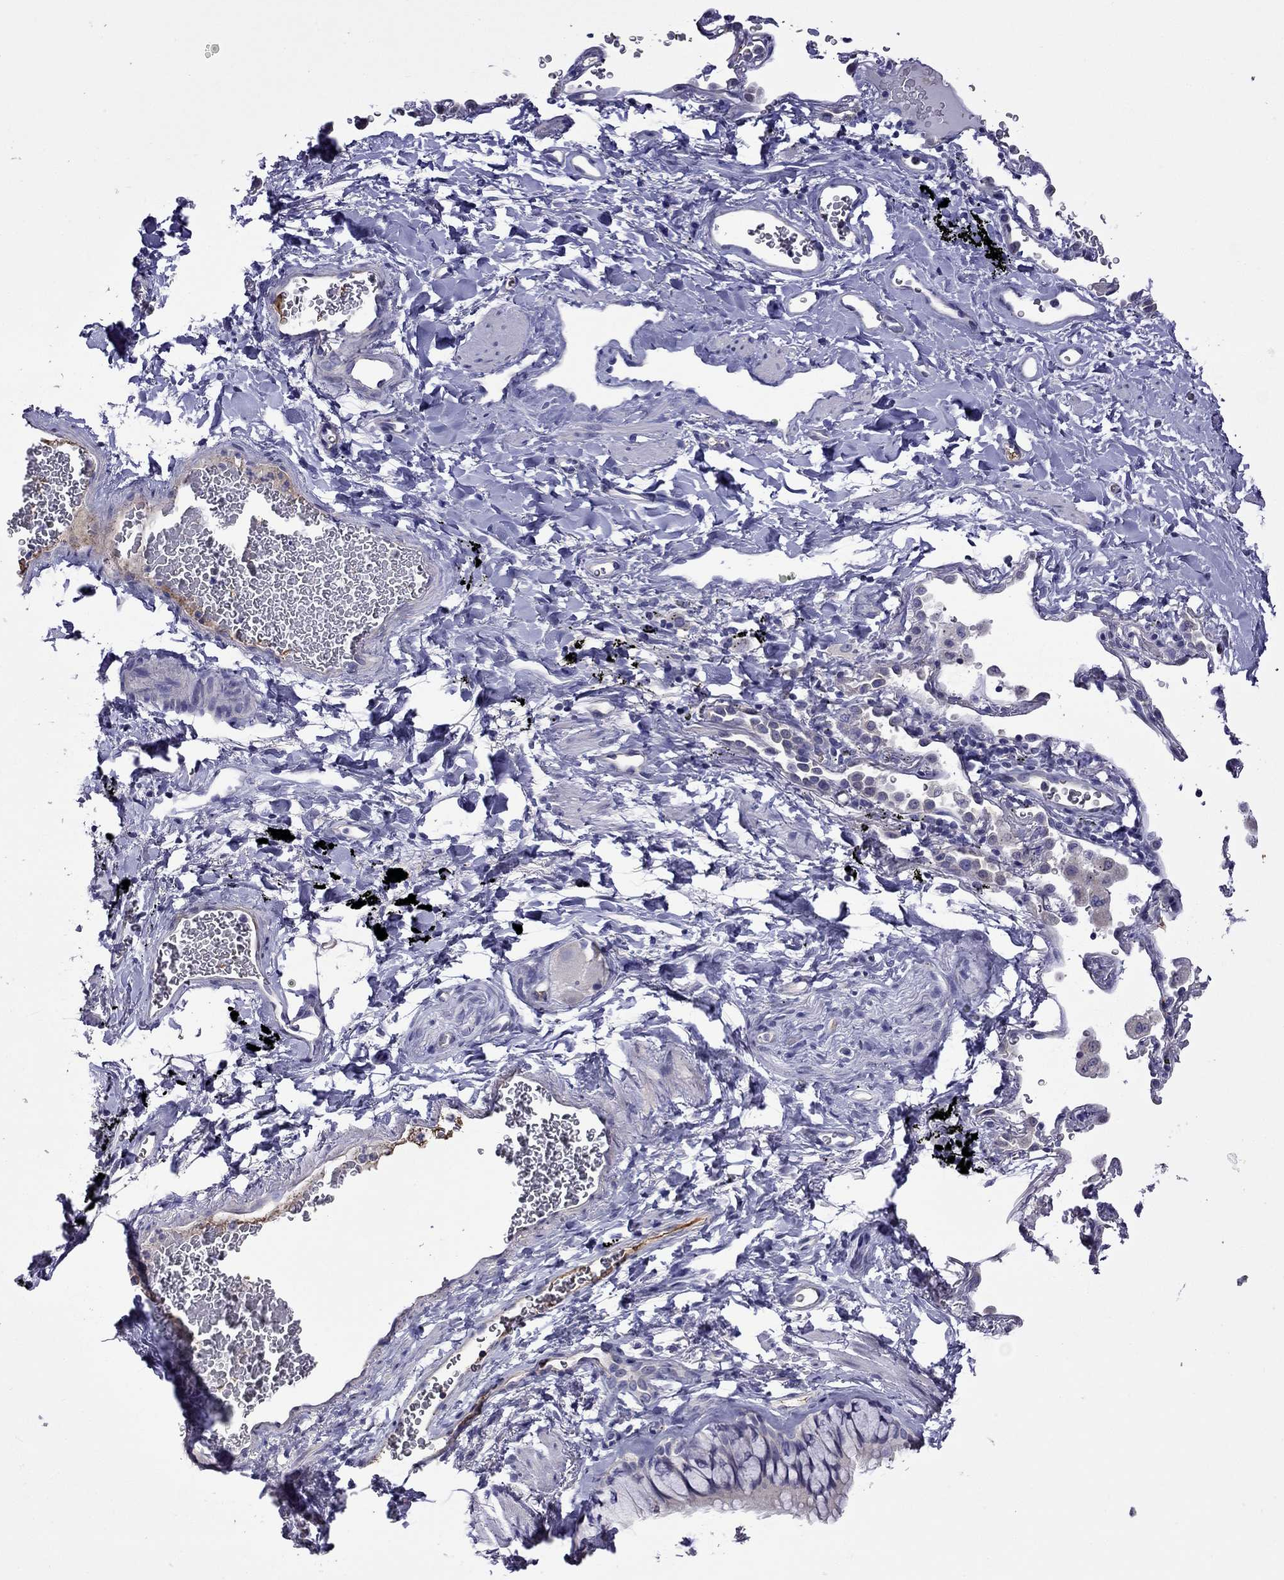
{"staining": {"intensity": "negative", "quantity": "none", "location": "none"}, "tissue": "soft tissue", "cell_type": "Fibroblasts", "image_type": "normal", "snomed": [{"axis": "morphology", "description": "Normal tissue, NOS"}, {"axis": "morphology", "description": "Adenocarcinoma, NOS"}, {"axis": "topography", "description": "Cartilage tissue"}, {"axis": "topography", "description": "Lung"}], "caption": "An IHC image of unremarkable soft tissue is shown. There is no staining in fibroblasts of soft tissue.", "gene": "STAR", "patient": {"sex": "male", "age": 59}}